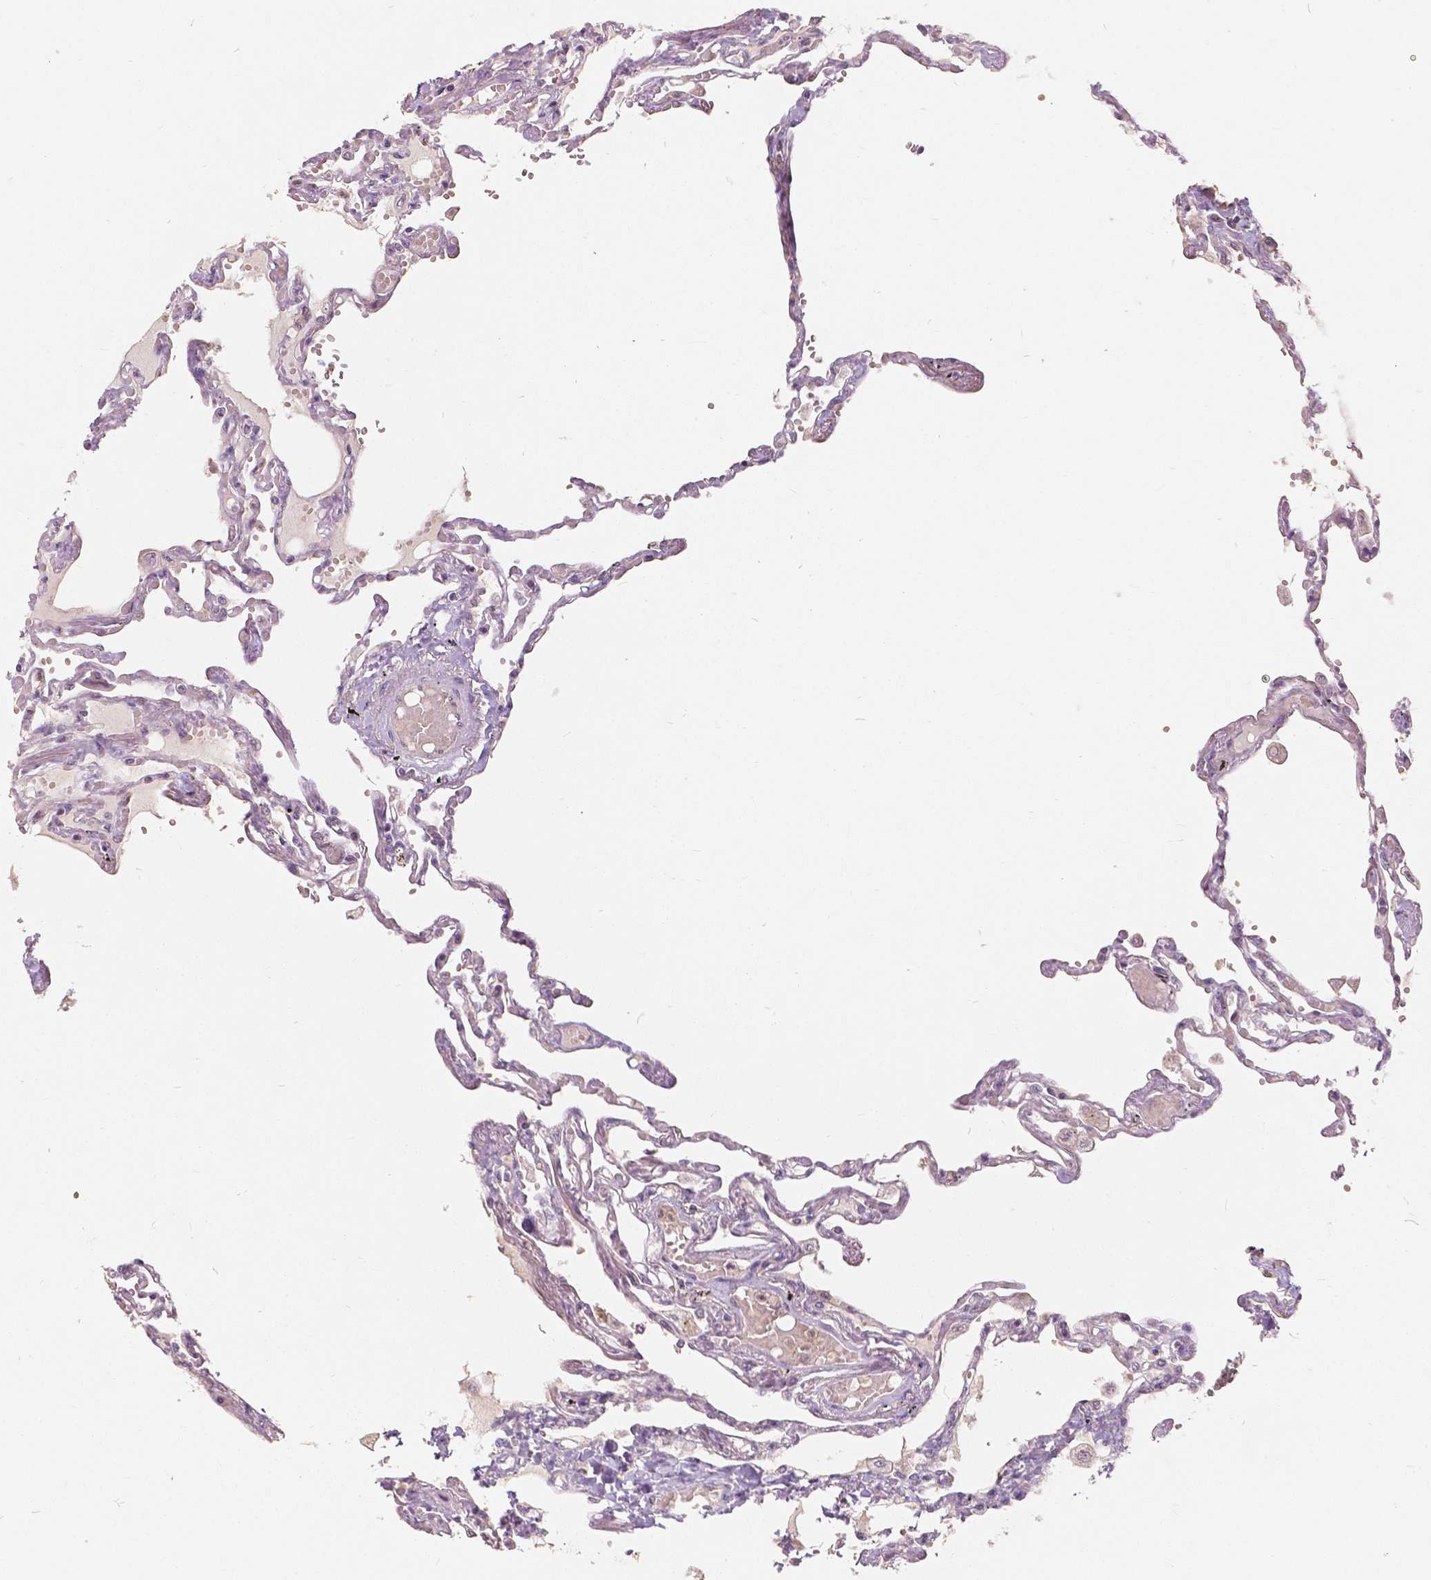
{"staining": {"intensity": "negative", "quantity": "none", "location": "none"}, "tissue": "lung", "cell_type": "Alveolar cells", "image_type": "normal", "snomed": [{"axis": "morphology", "description": "Normal tissue, NOS"}, {"axis": "morphology", "description": "Adenocarcinoma, NOS"}, {"axis": "topography", "description": "Cartilage tissue"}, {"axis": "topography", "description": "Lung"}], "caption": "A high-resolution image shows immunohistochemistry staining of benign lung, which displays no significant staining in alveolar cells.", "gene": "NAPRT", "patient": {"sex": "female", "age": 67}}